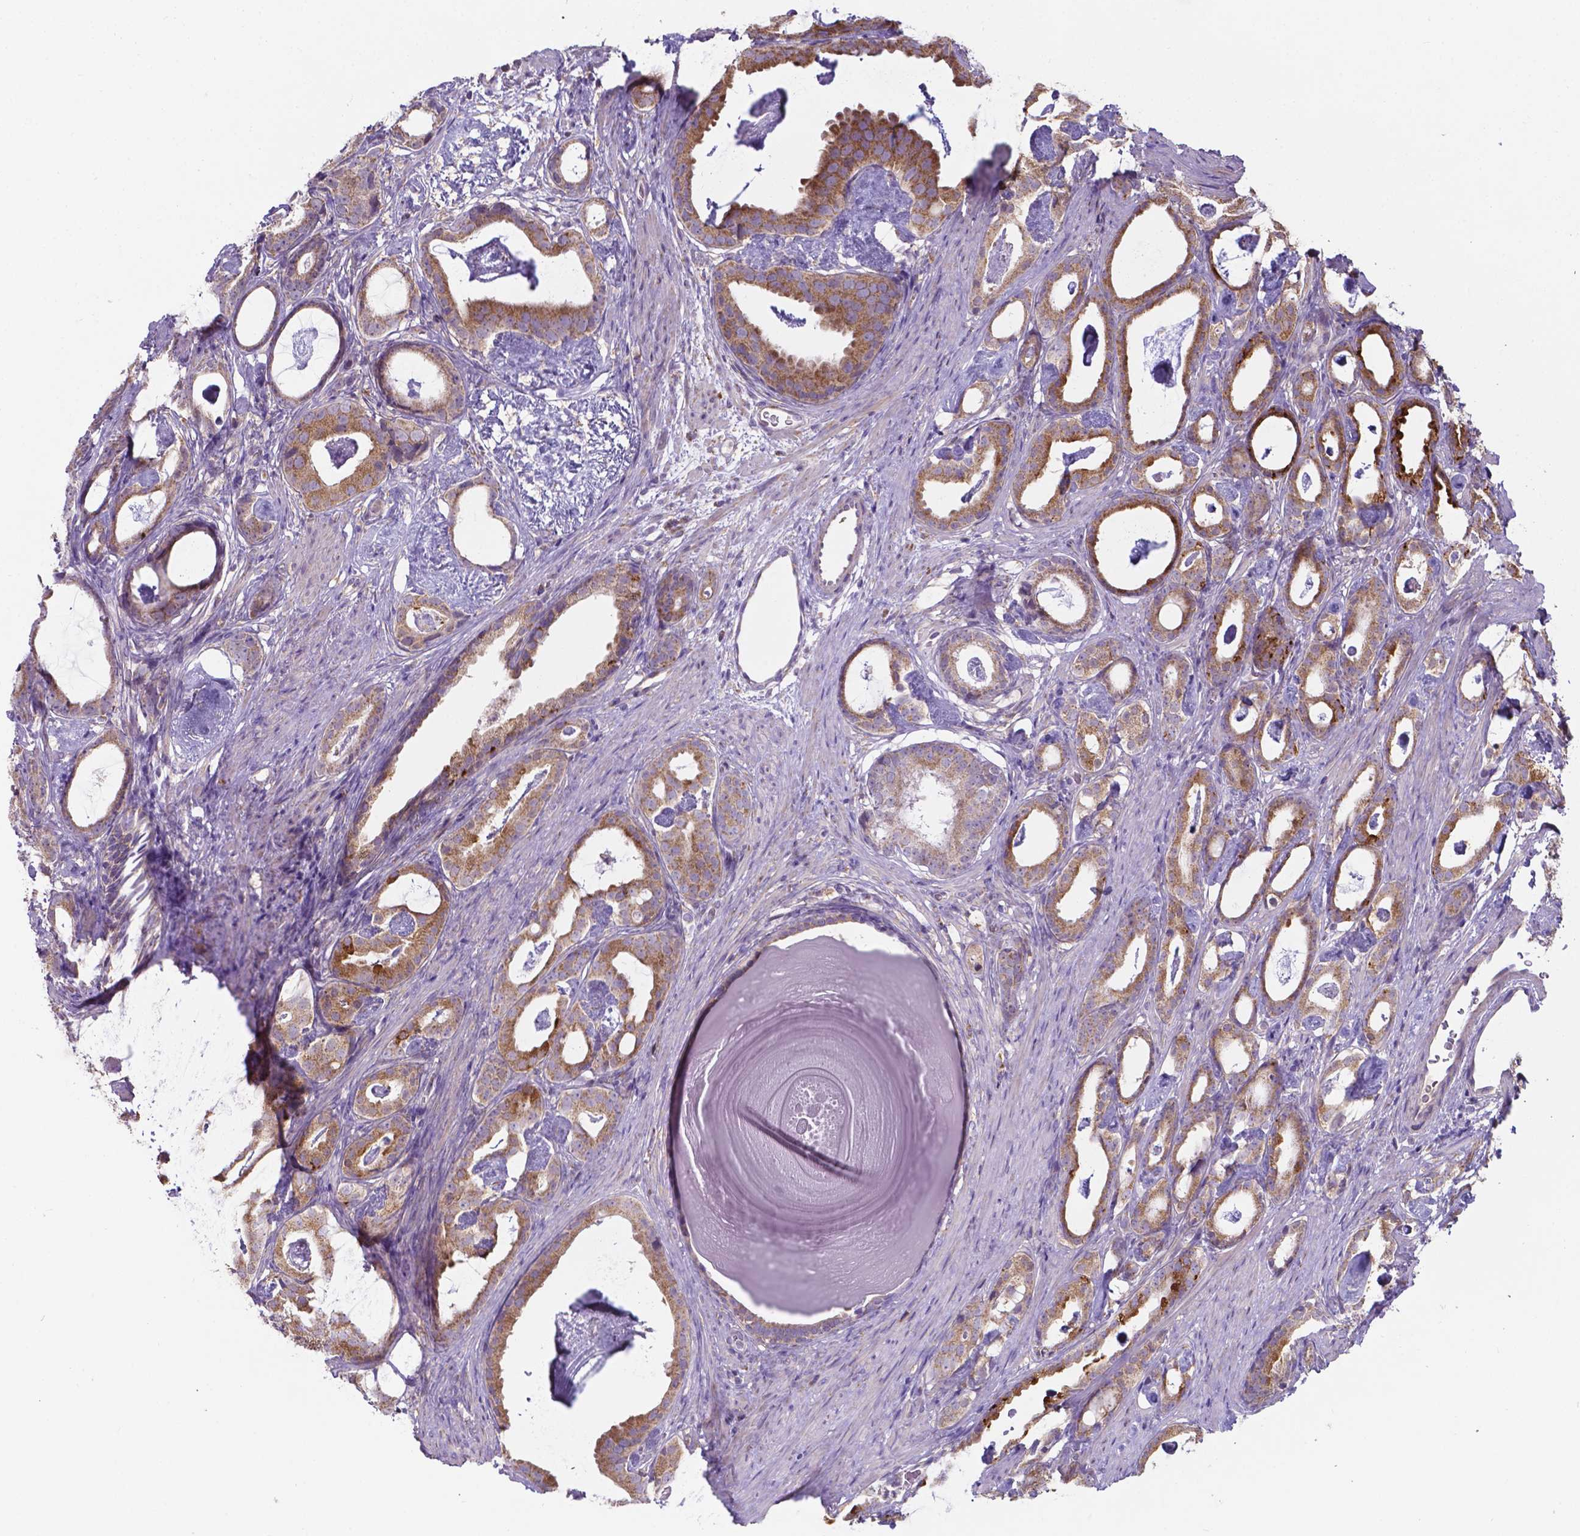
{"staining": {"intensity": "moderate", "quantity": ">75%", "location": "cytoplasmic/membranous"}, "tissue": "prostate cancer", "cell_type": "Tumor cells", "image_type": "cancer", "snomed": [{"axis": "morphology", "description": "Adenocarcinoma, Low grade"}, {"axis": "topography", "description": "Prostate and seminal vesicle, NOS"}], "caption": "A brown stain shows moderate cytoplasmic/membranous staining of a protein in human prostate cancer tumor cells.", "gene": "FAM114A1", "patient": {"sex": "male", "age": 71}}